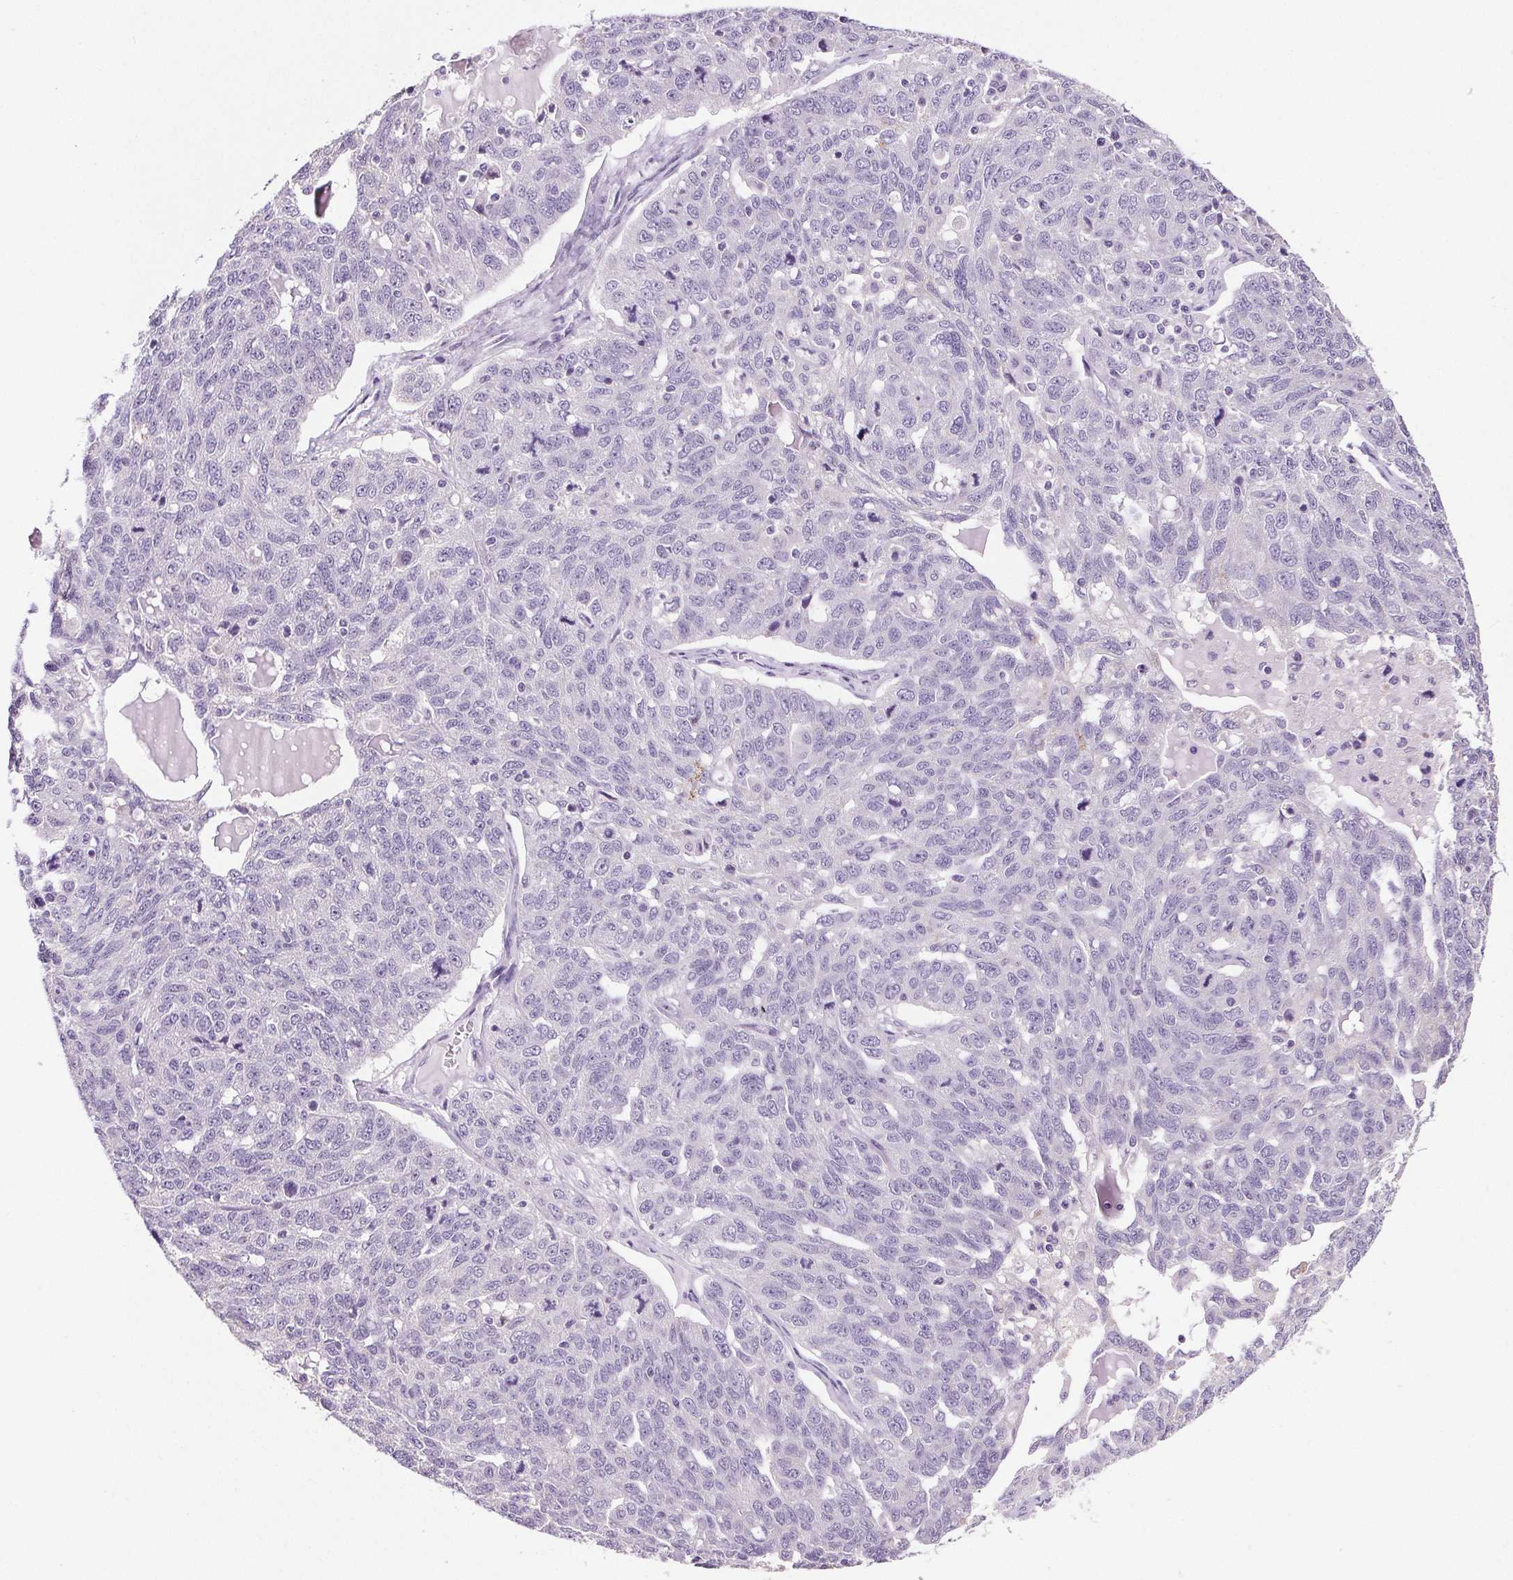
{"staining": {"intensity": "negative", "quantity": "none", "location": "none"}, "tissue": "ovarian cancer", "cell_type": "Tumor cells", "image_type": "cancer", "snomed": [{"axis": "morphology", "description": "Cystadenocarcinoma, serous, NOS"}, {"axis": "topography", "description": "Ovary"}], "caption": "Histopathology image shows no significant protein staining in tumor cells of ovarian serous cystadenocarcinoma. Brightfield microscopy of immunohistochemistry (IHC) stained with DAB (brown) and hematoxylin (blue), captured at high magnification.", "gene": "GPIHBP1", "patient": {"sex": "female", "age": 71}}